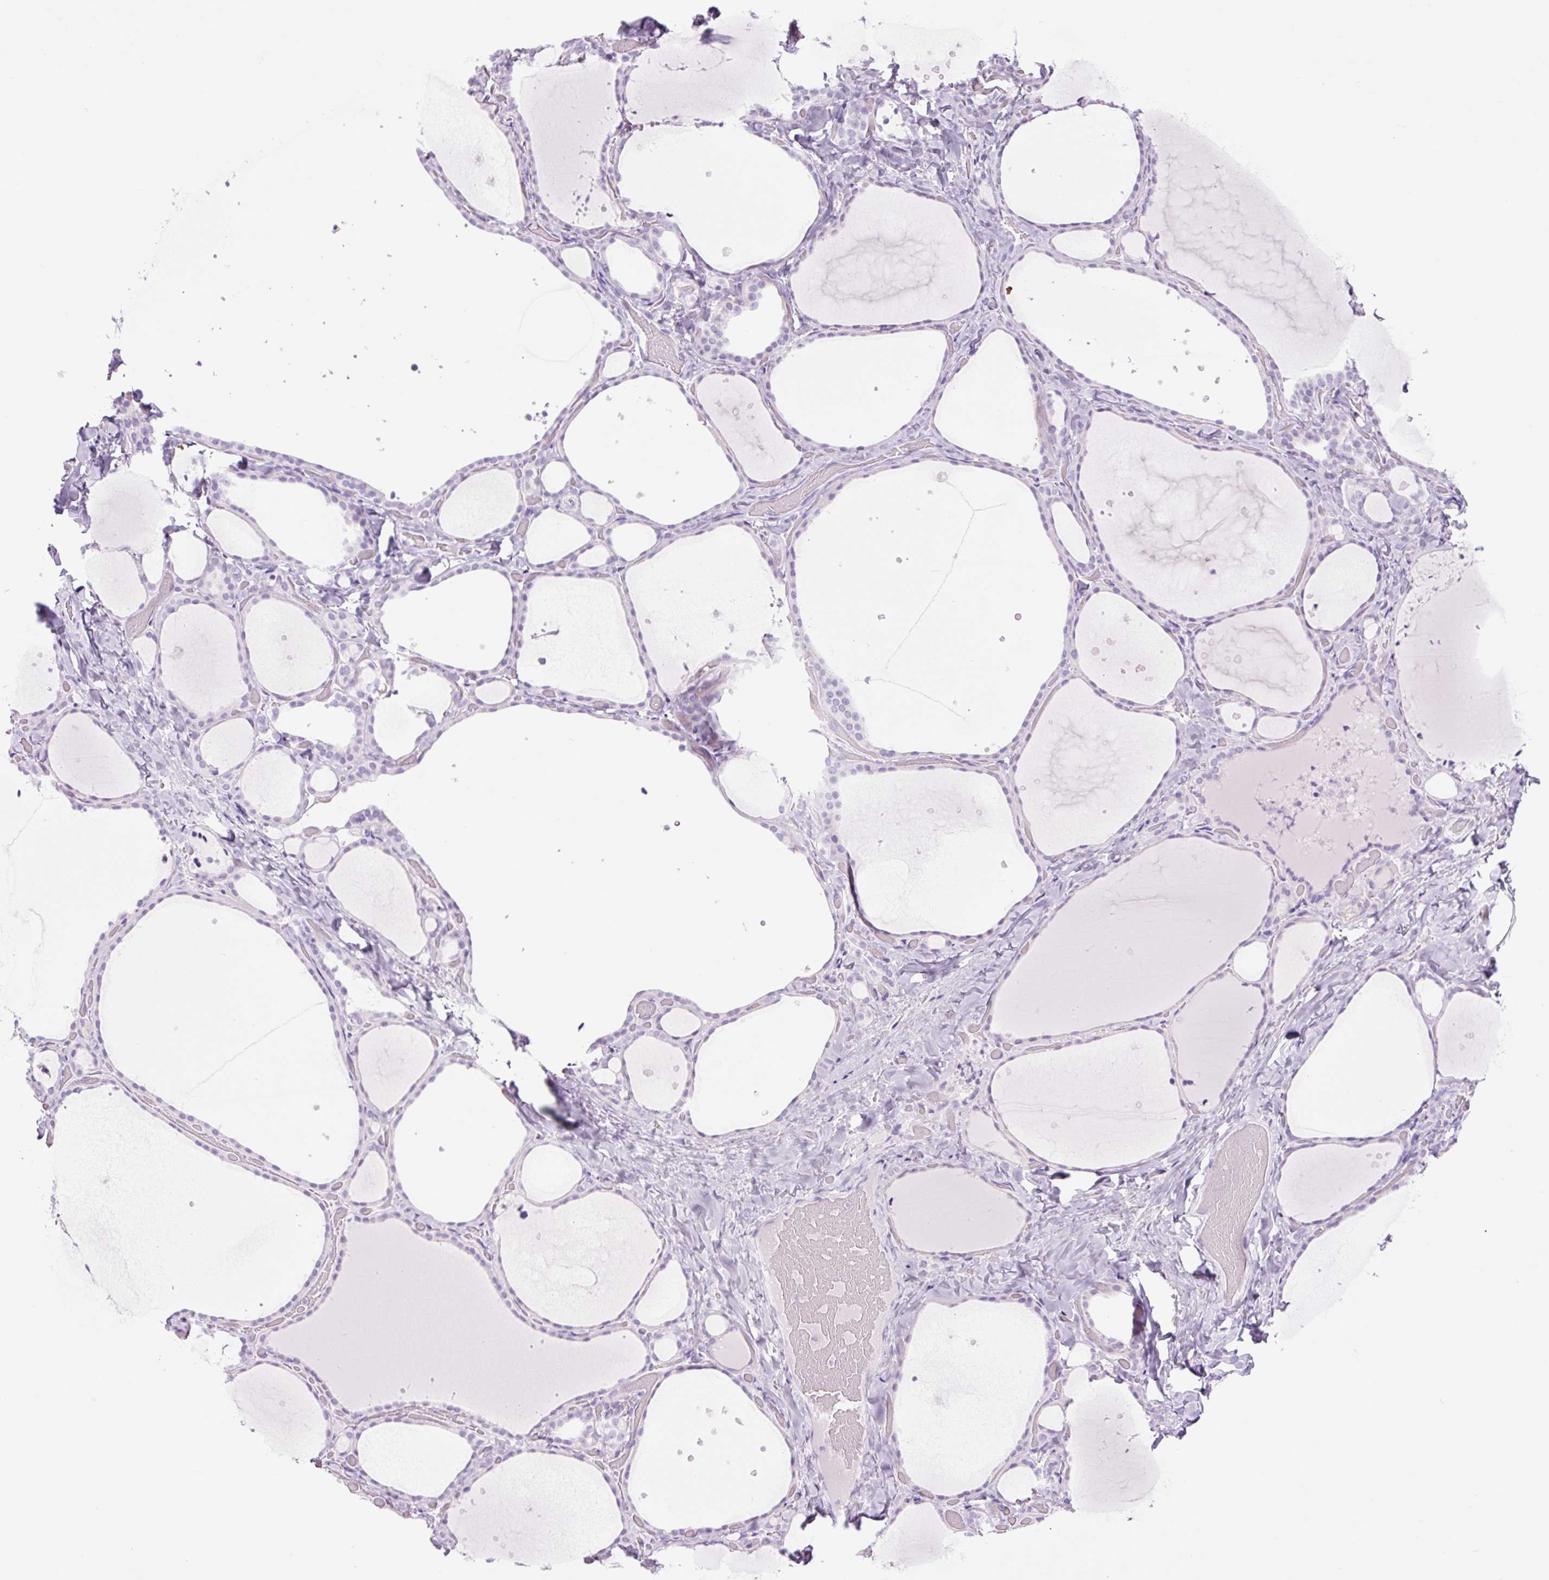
{"staining": {"intensity": "negative", "quantity": "none", "location": "none"}, "tissue": "thyroid gland", "cell_type": "Glandular cells", "image_type": "normal", "snomed": [{"axis": "morphology", "description": "Normal tissue, NOS"}, {"axis": "topography", "description": "Thyroid gland"}], "caption": "Immunohistochemical staining of normal human thyroid gland reveals no significant expression in glandular cells. (Immunohistochemistry (ihc), brightfield microscopy, high magnification).", "gene": "TFF2", "patient": {"sex": "female", "age": 36}}